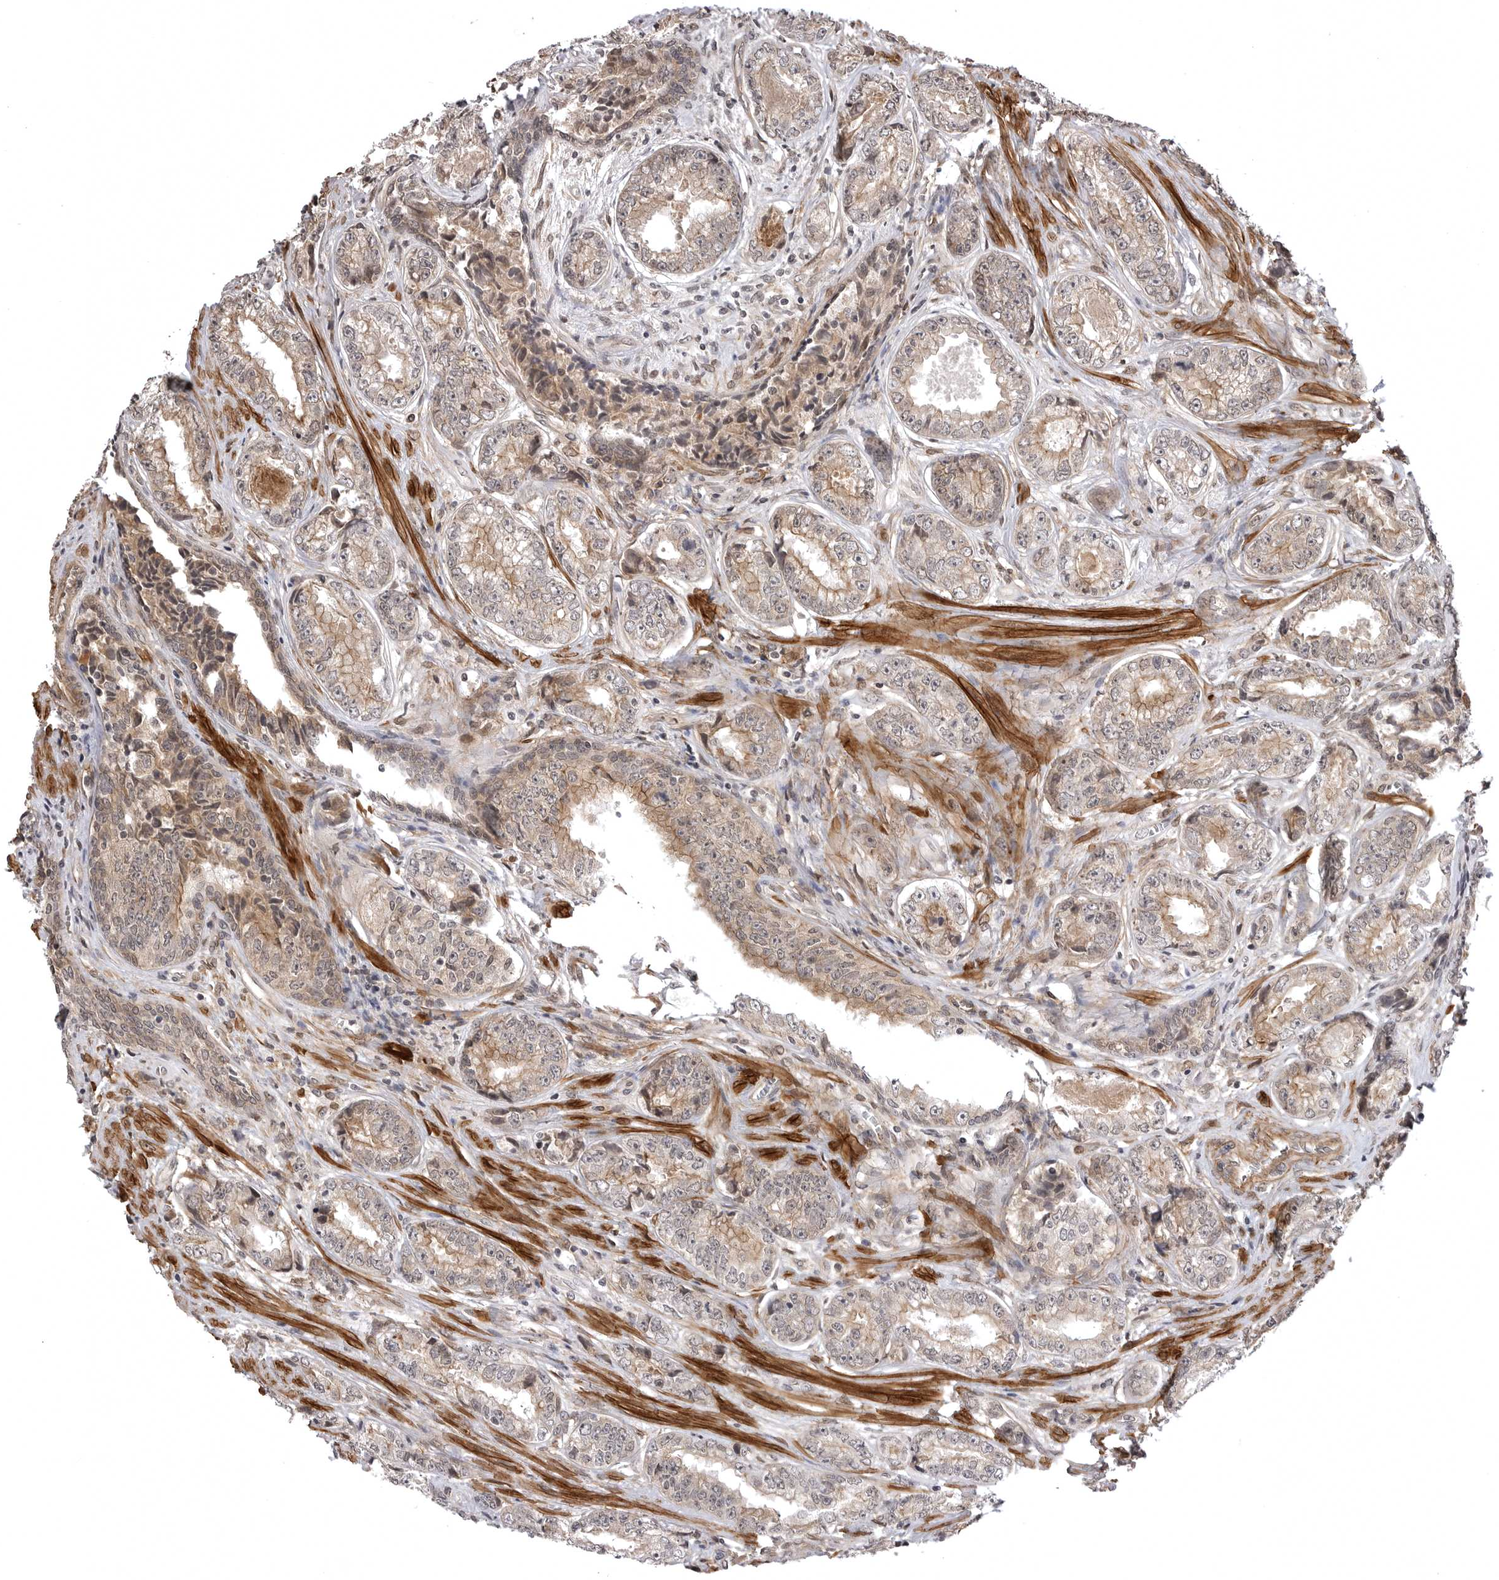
{"staining": {"intensity": "weak", "quantity": "25%-75%", "location": "cytoplasmic/membranous"}, "tissue": "prostate cancer", "cell_type": "Tumor cells", "image_type": "cancer", "snomed": [{"axis": "morphology", "description": "Adenocarcinoma, High grade"}, {"axis": "topography", "description": "Prostate"}], "caption": "Immunohistochemistry (IHC) micrograph of neoplastic tissue: prostate cancer (adenocarcinoma (high-grade)) stained using IHC demonstrates low levels of weak protein expression localized specifically in the cytoplasmic/membranous of tumor cells, appearing as a cytoplasmic/membranous brown color.", "gene": "SORBS1", "patient": {"sex": "male", "age": 61}}